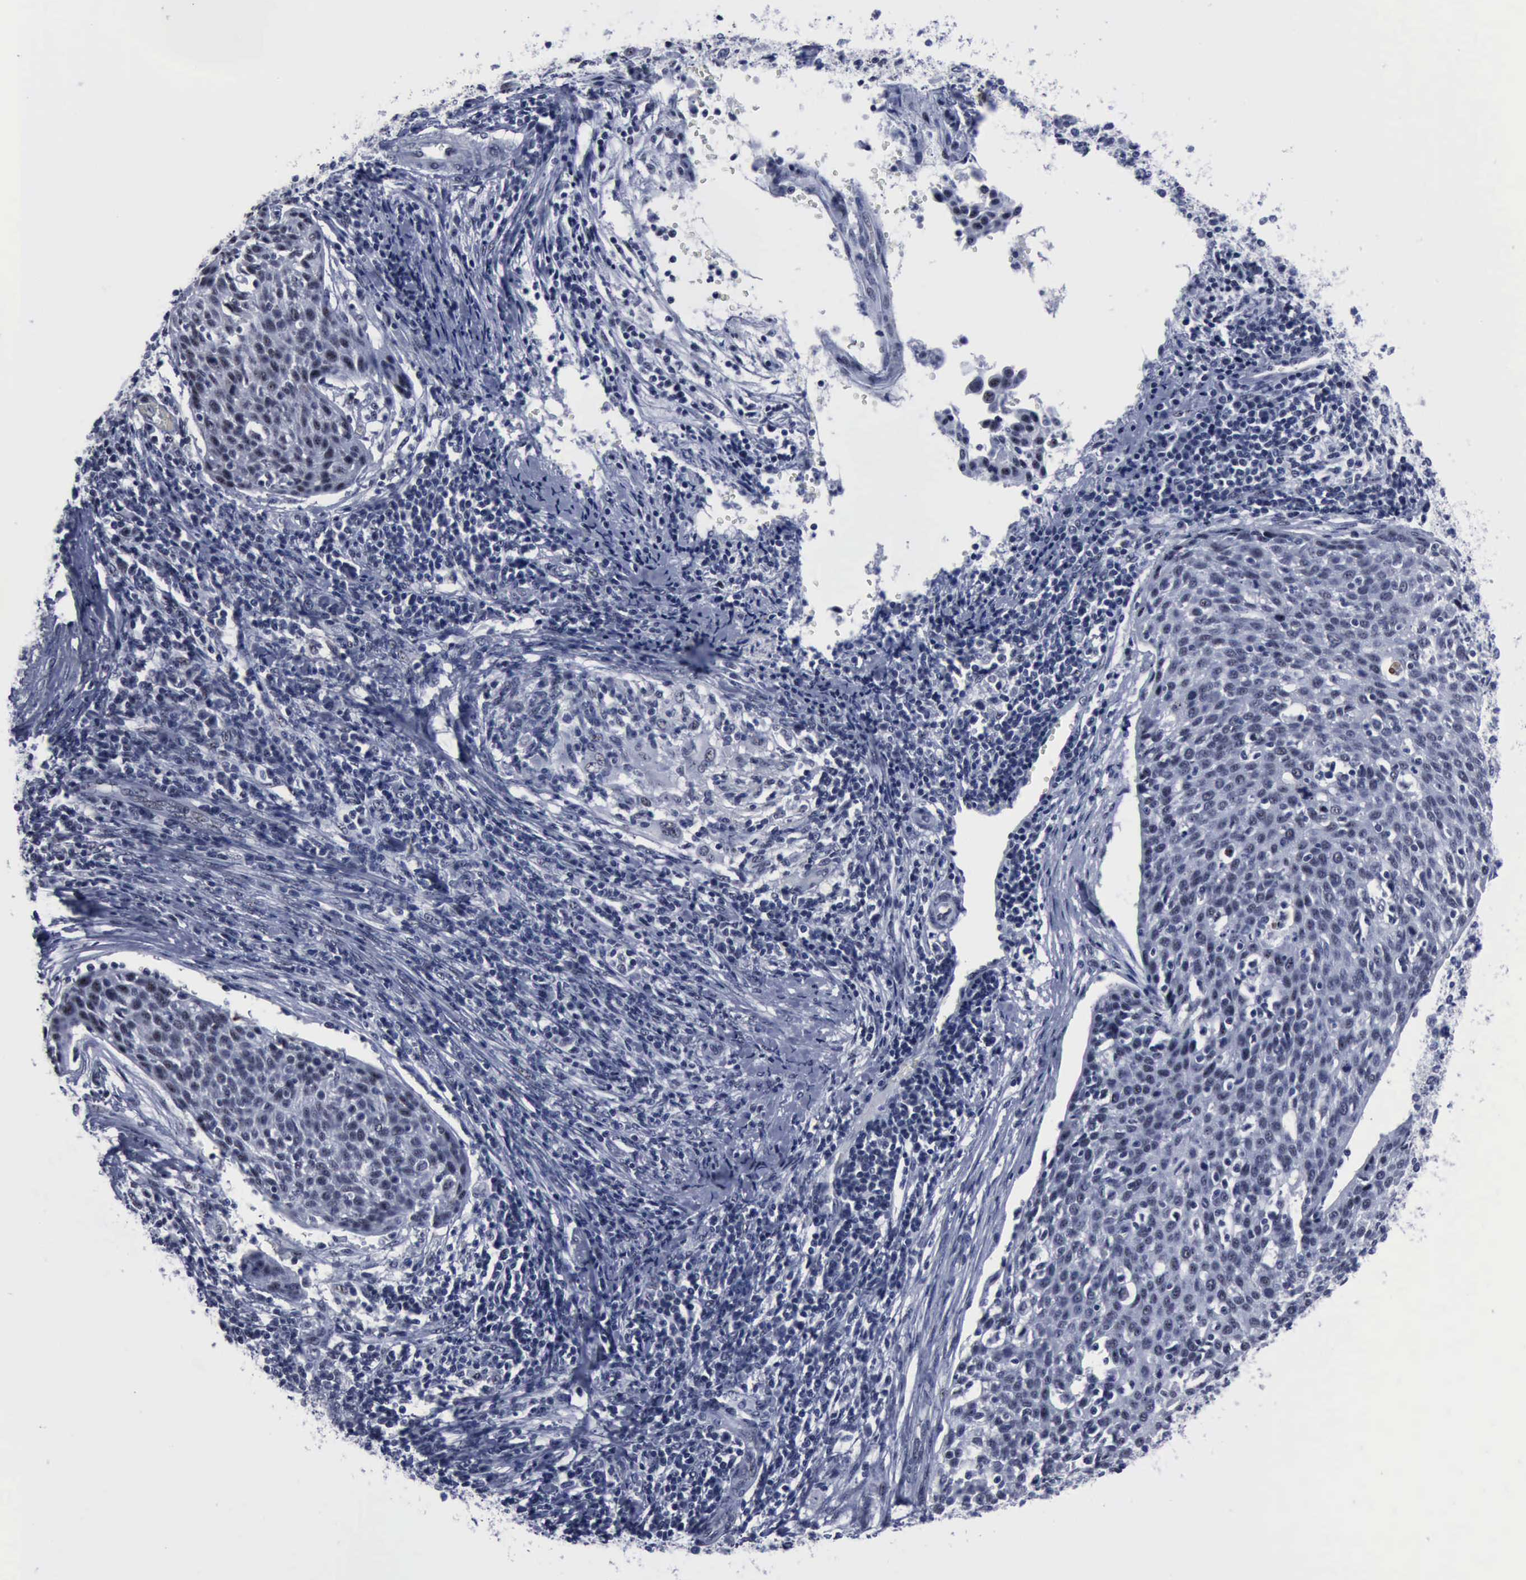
{"staining": {"intensity": "negative", "quantity": "none", "location": "none"}, "tissue": "cervical cancer", "cell_type": "Tumor cells", "image_type": "cancer", "snomed": [{"axis": "morphology", "description": "Squamous cell carcinoma, NOS"}, {"axis": "topography", "description": "Cervix"}], "caption": "Immunohistochemistry image of human squamous cell carcinoma (cervical) stained for a protein (brown), which shows no staining in tumor cells.", "gene": "BRD1", "patient": {"sex": "female", "age": 38}}